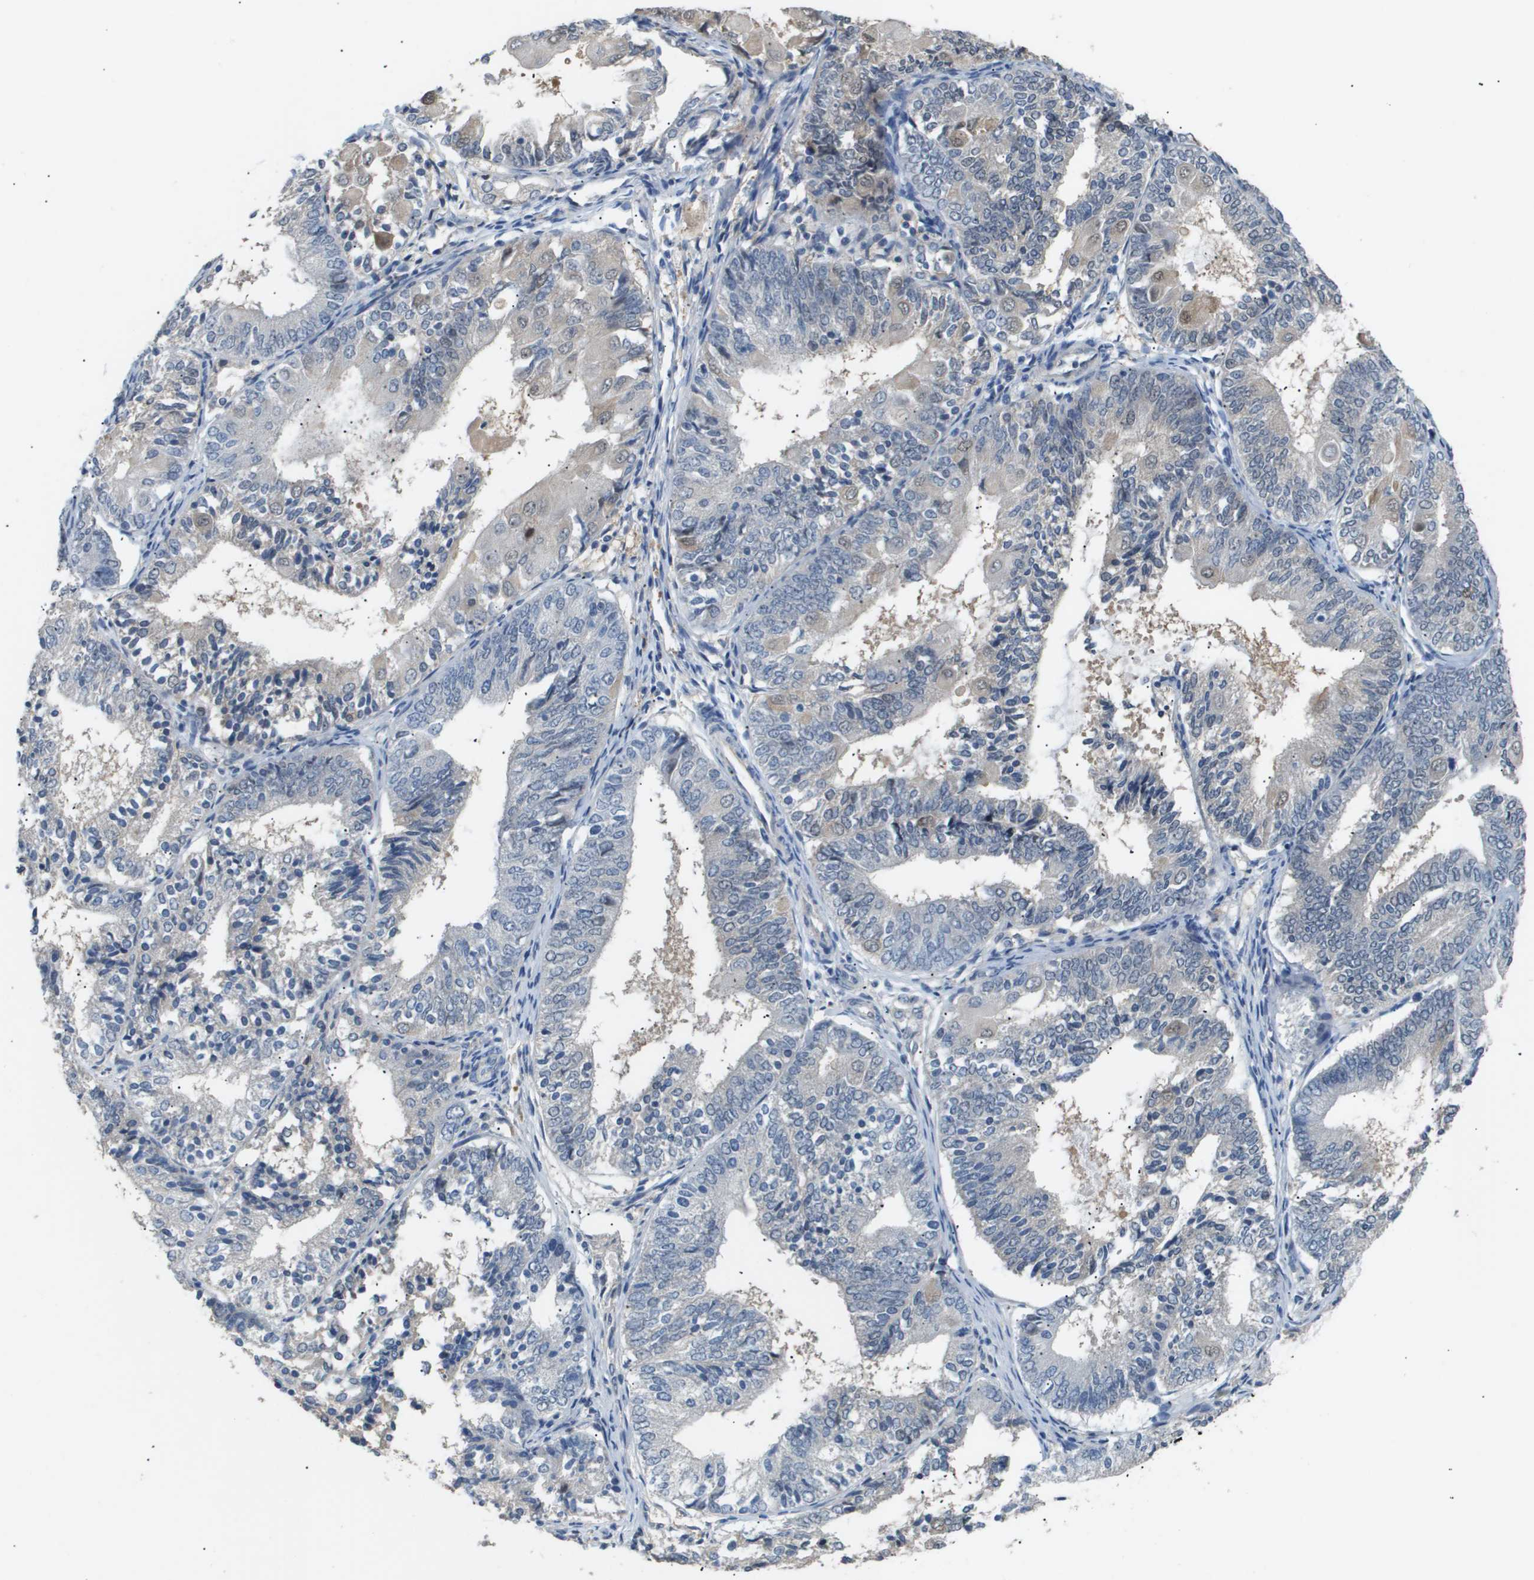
{"staining": {"intensity": "negative", "quantity": "none", "location": "none"}, "tissue": "endometrial cancer", "cell_type": "Tumor cells", "image_type": "cancer", "snomed": [{"axis": "morphology", "description": "Adenocarcinoma, NOS"}, {"axis": "topography", "description": "Endometrium"}], "caption": "Immunohistochemical staining of endometrial cancer reveals no significant expression in tumor cells.", "gene": "AKR1A1", "patient": {"sex": "female", "age": 81}}